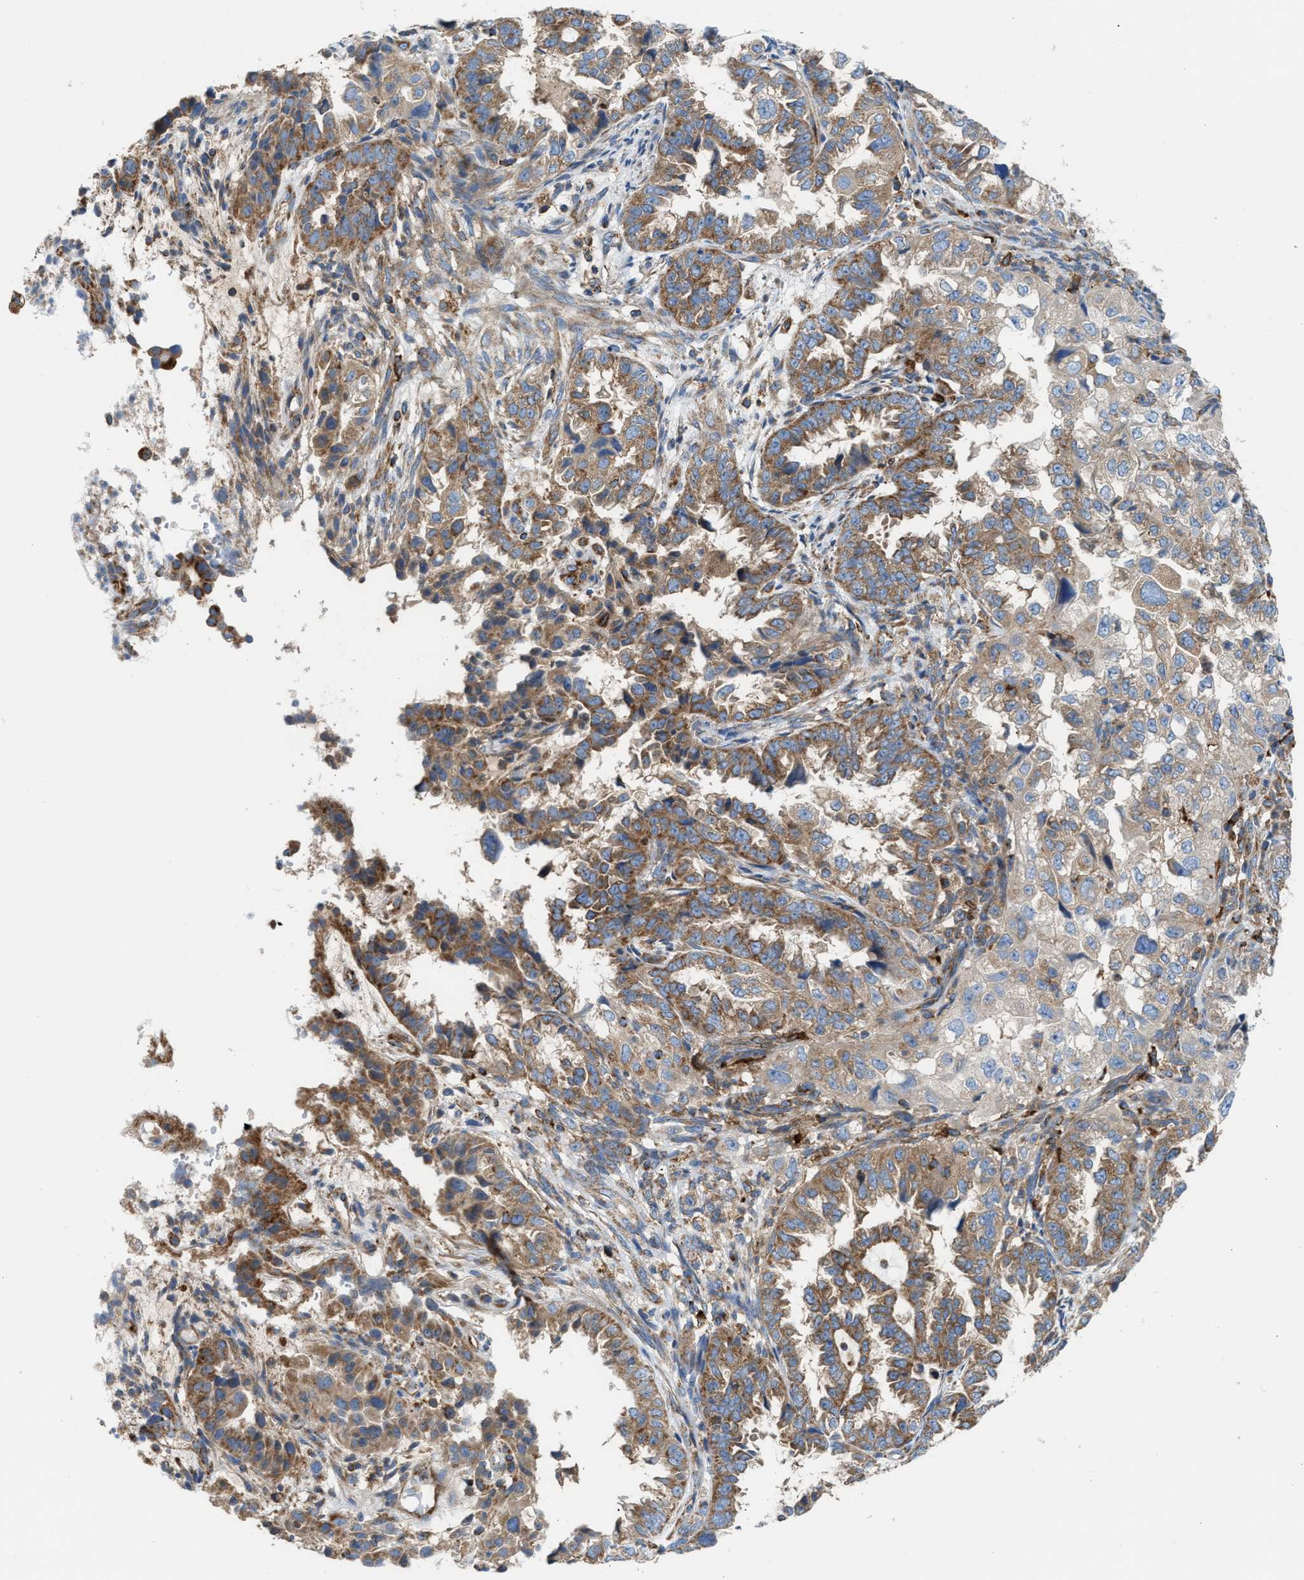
{"staining": {"intensity": "moderate", "quantity": ">75%", "location": "cytoplasmic/membranous"}, "tissue": "endometrial cancer", "cell_type": "Tumor cells", "image_type": "cancer", "snomed": [{"axis": "morphology", "description": "Adenocarcinoma, NOS"}, {"axis": "topography", "description": "Endometrium"}], "caption": "An image of endometrial cancer stained for a protein reveals moderate cytoplasmic/membranous brown staining in tumor cells. (DAB (3,3'-diaminobenzidine) IHC with brightfield microscopy, high magnification).", "gene": "TBC1D15", "patient": {"sex": "female", "age": 85}}